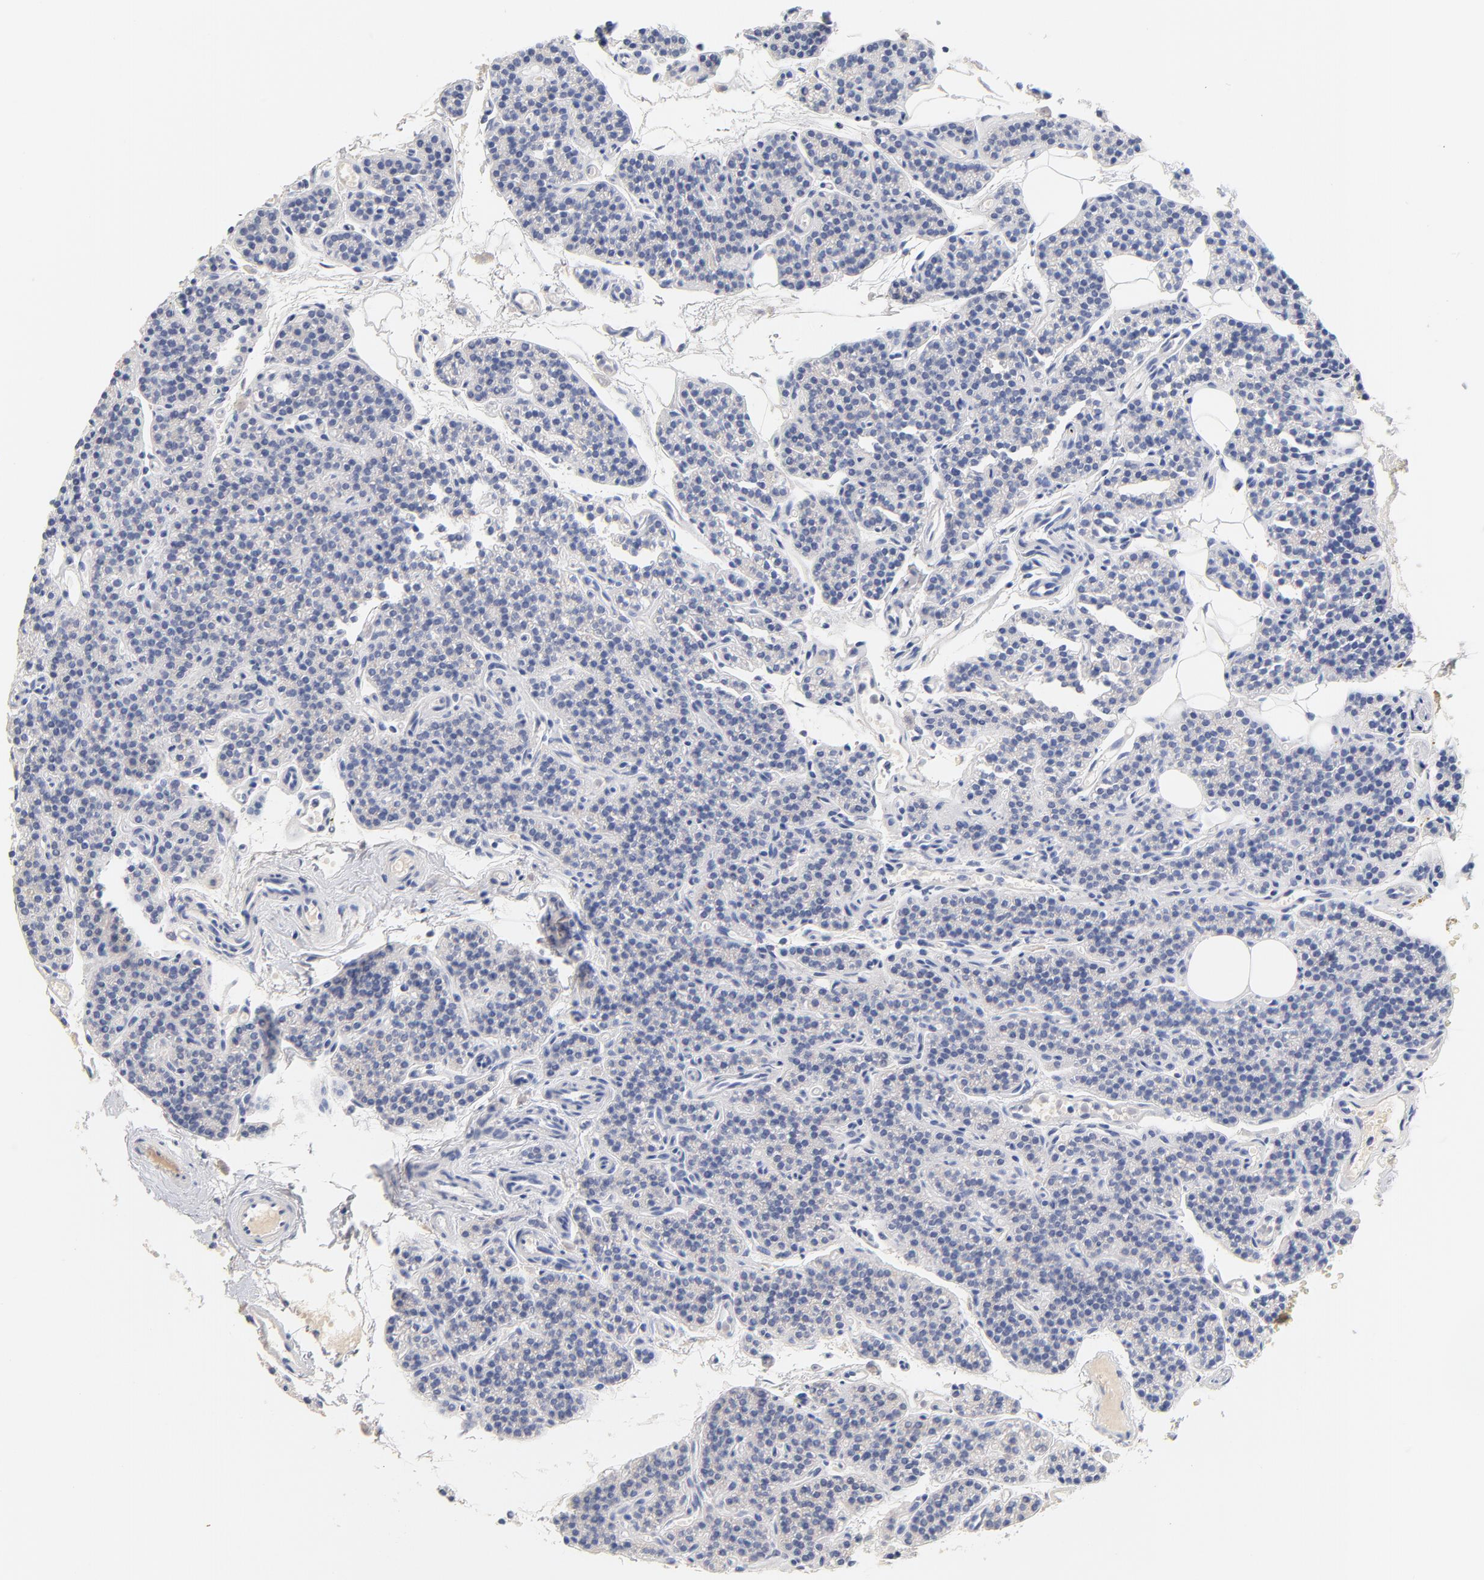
{"staining": {"intensity": "negative", "quantity": "none", "location": "none"}, "tissue": "parathyroid gland", "cell_type": "Glandular cells", "image_type": "normal", "snomed": [{"axis": "morphology", "description": "Normal tissue, NOS"}, {"axis": "topography", "description": "Parathyroid gland"}], "caption": "The photomicrograph demonstrates no significant expression in glandular cells of parathyroid gland.", "gene": "CPS1", "patient": {"sex": "male", "age": 25}}